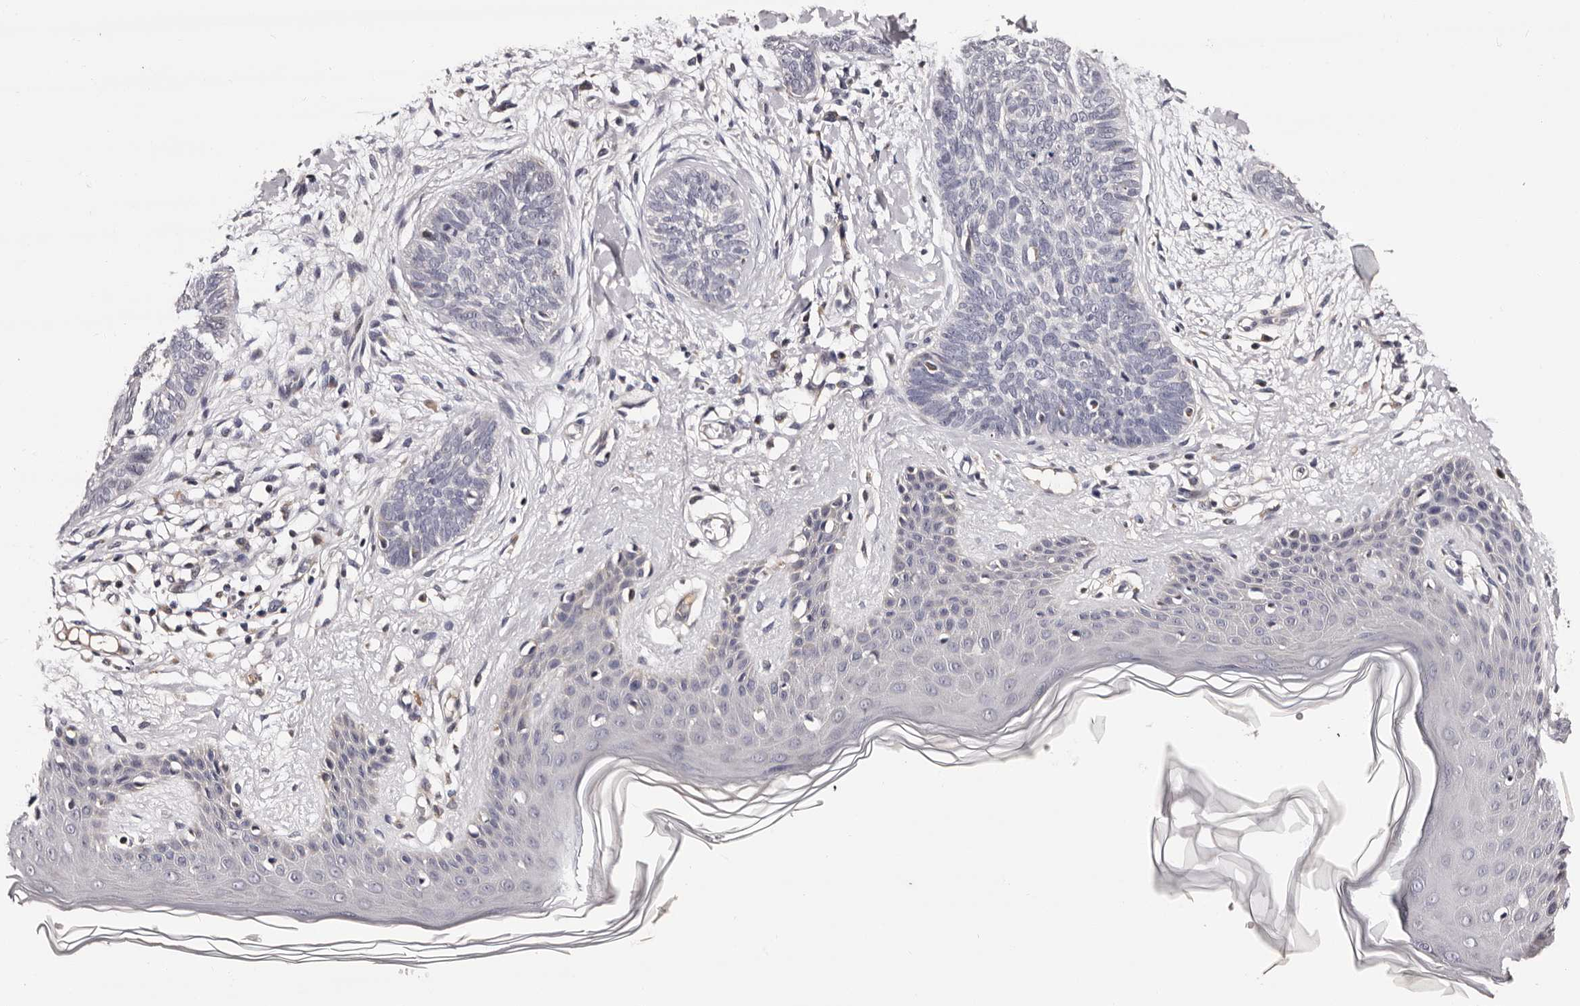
{"staining": {"intensity": "negative", "quantity": "none", "location": "none"}, "tissue": "skin cancer", "cell_type": "Tumor cells", "image_type": "cancer", "snomed": [{"axis": "morphology", "description": "Basal cell carcinoma"}, {"axis": "topography", "description": "Skin"}], "caption": "Tumor cells show no significant positivity in skin cancer.", "gene": "TAF4B", "patient": {"sex": "female", "age": 59}}